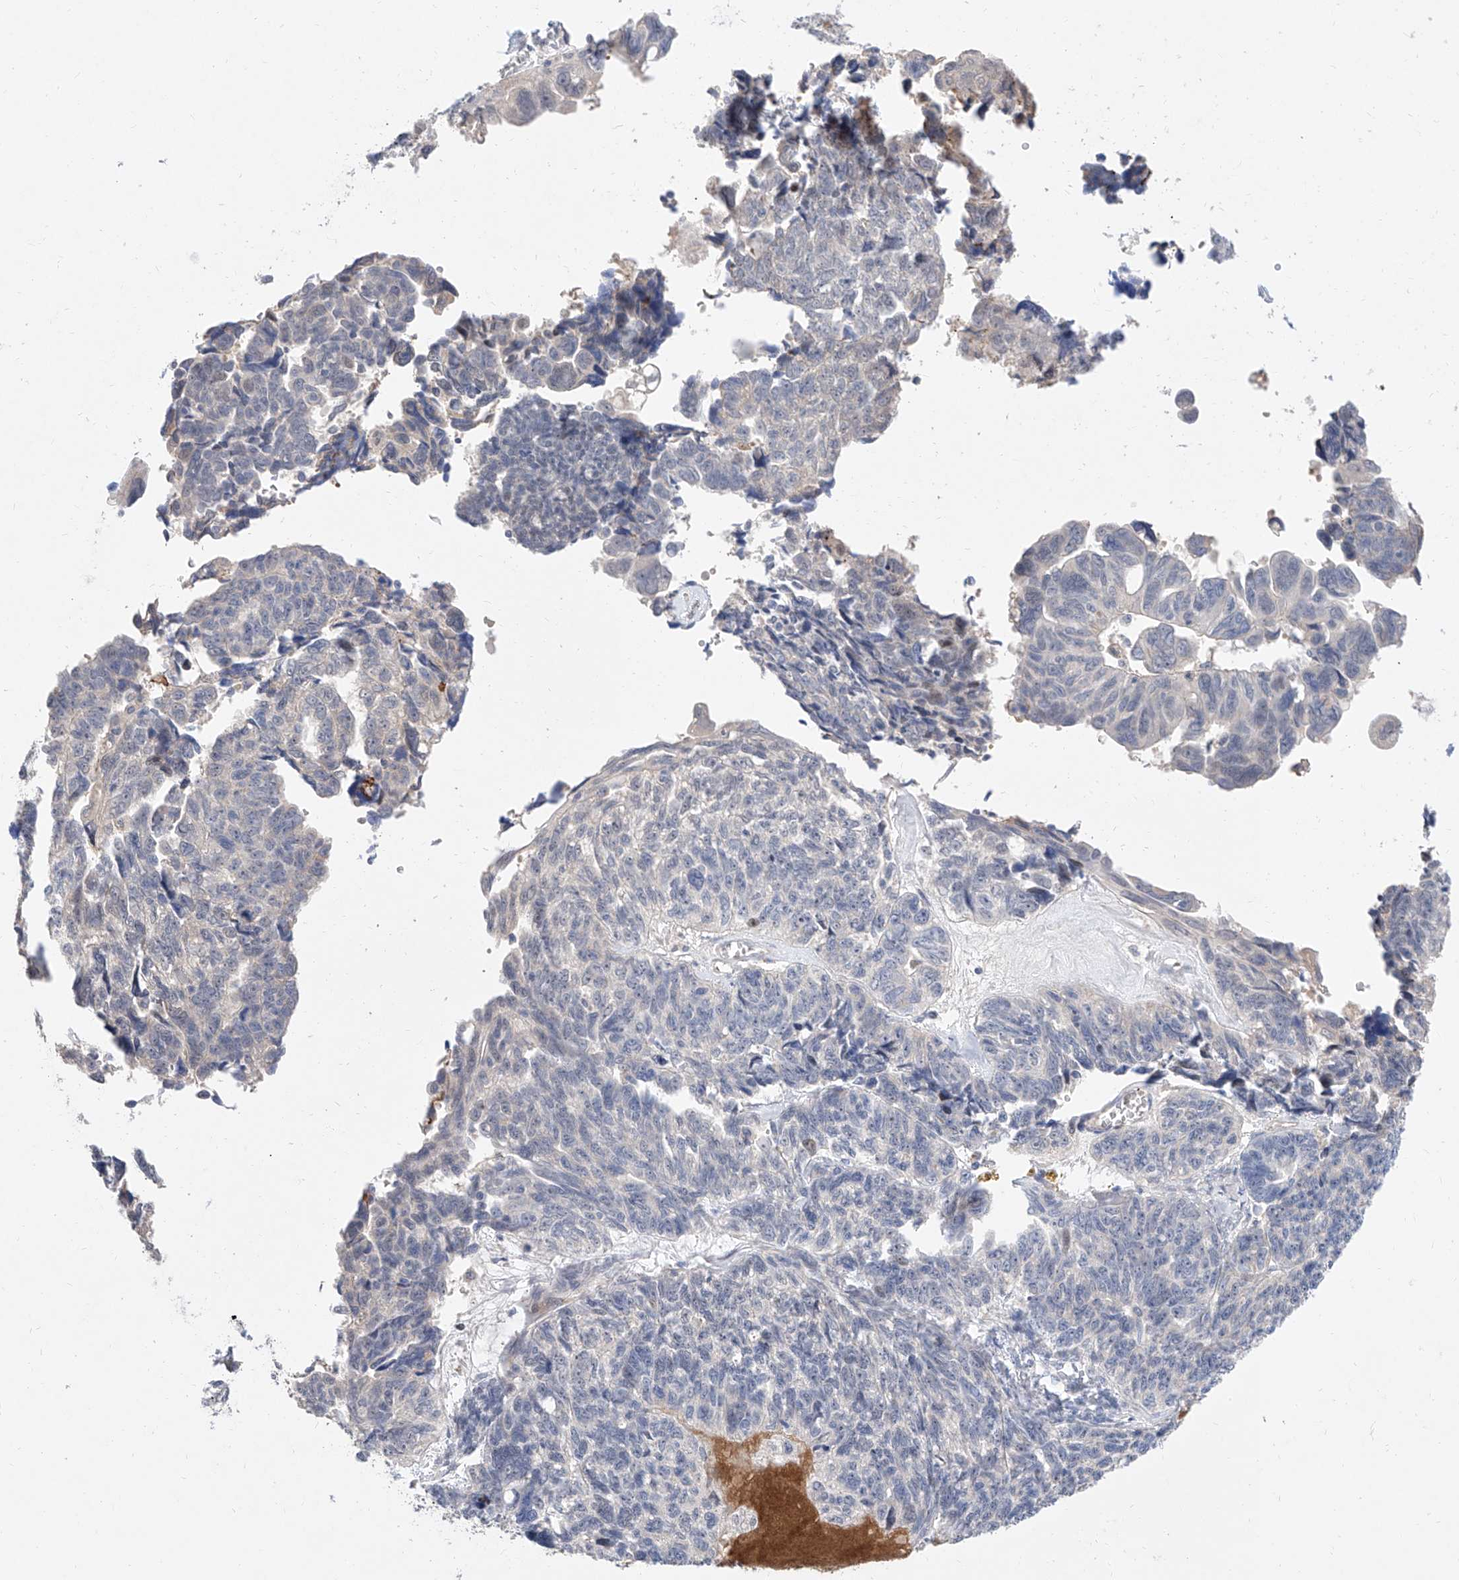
{"staining": {"intensity": "negative", "quantity": "none", "location": "none"}, "tissue": "ovarian cancer", "cell_type": "Tumor cells", "image_type": "cancer", "snomed": [{"axis": "morphology", "description": "Cystadenocarcinoma, serous, NOS"}, {"axis": "topography", "description": "Ovary"}], "caption": "This is an immunohistochemistry (IHC) photomicrograph of serous cystadenocarcinoma (ovarian). There is no expression in tumor cells.", "gene": "FUCA2", "patient": {"sex": "female", "age": 79}}